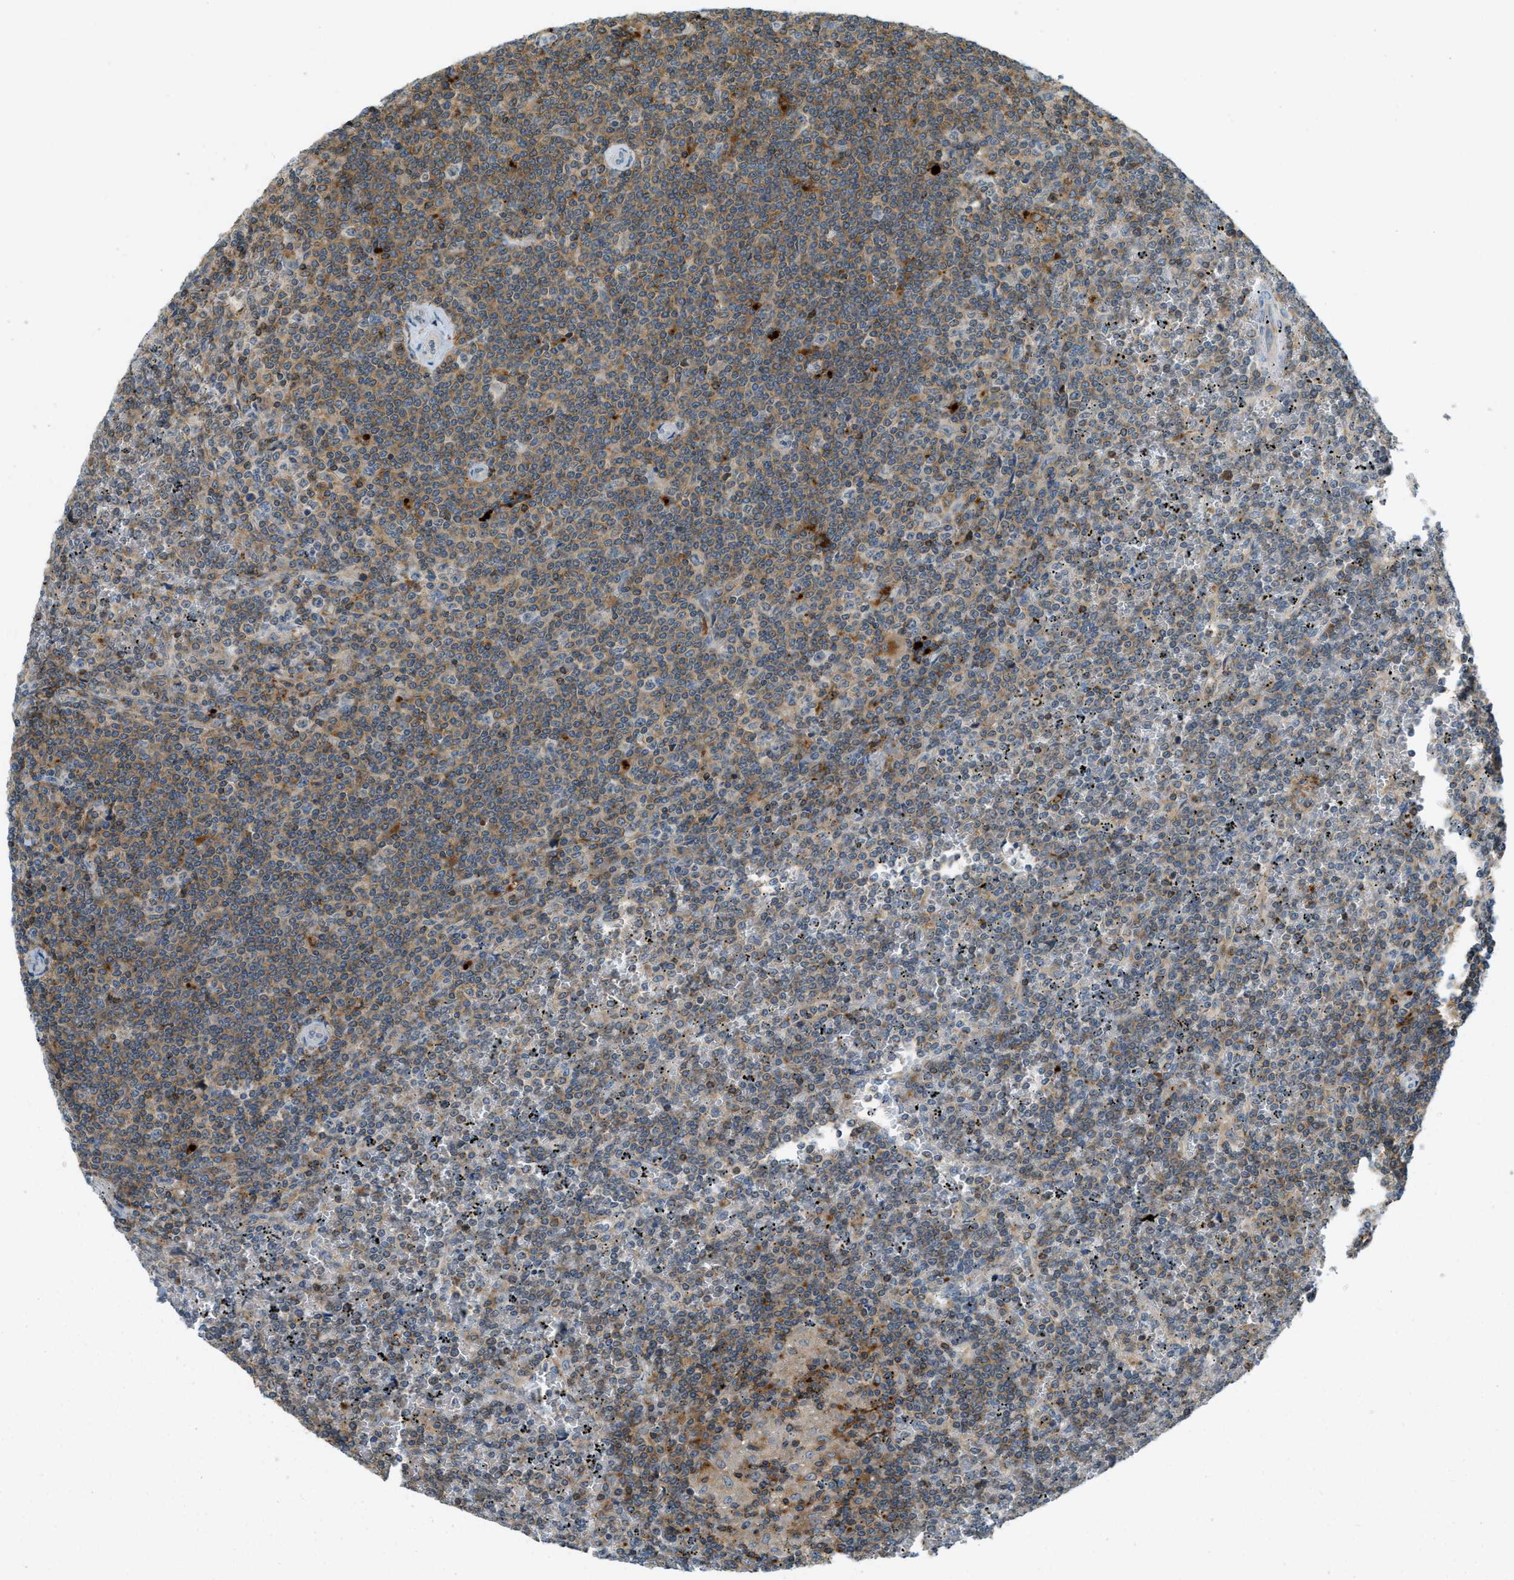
{"staining": {"intensity": "moderate", "quantity": "25%-75%", "location": "cytoplasmic/membranous"}, "tissue": "lymphoma", "cell_type": "Tumor cells", "image_type": "cancer", "snomed": [{"axis": "morphology", "description": "Malignant lymphoma, non-Hodgkin's type, Low grade"}, {"axis": "topography", "description": "Spleen"}], "caption": "Protein staining shows moderate cytoplasmic/membranous staining in approximately 25%-75% of tumor cells in low-grade malignant lymphoma, non-Hodgkin's type. (IHC, brightfield microscopy, high magnification).", "gene": "PLBD2", "patient": {"sex": "female", "age": 19}}